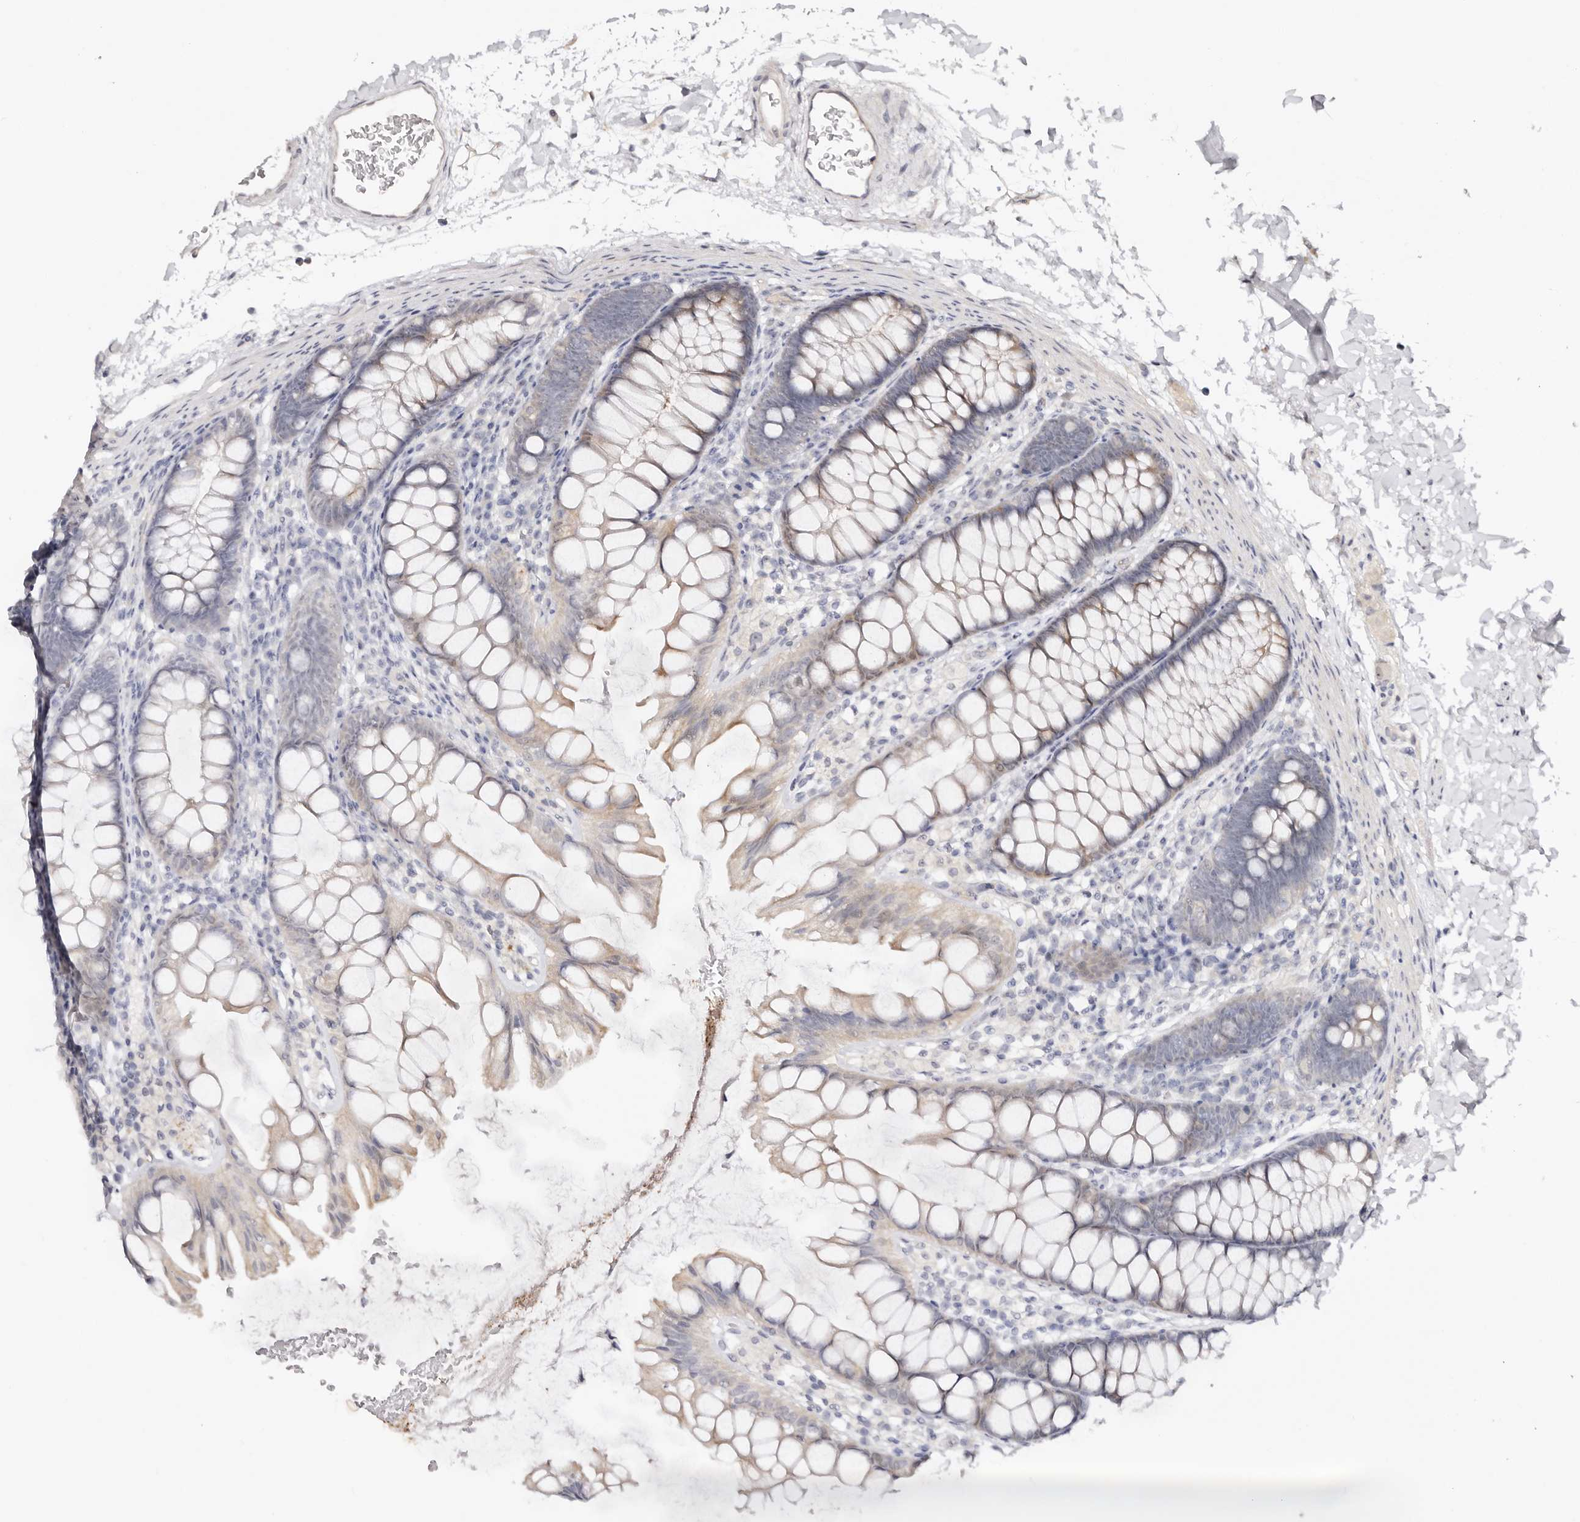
{"staining": {"intensity": "negative", "quantity": "none", "location": "none"}, "tissue": "colon", "cell_type": "Endothelial cells", "image_type": "normal", "snomed": [{"axis": "morphology", "description": "Normal tissue, NOS"}, {"axis": "topography", "description": "Colon"}], "caption": "DAB (3,3'-diaminobenzidine) immunohistochemical staining of normal colon exhibits no significant staining in endothelial cells. Nuclei are stained in blue.", "gene": "ODF2L", "patient": {"sex": "female", "age": 62}}